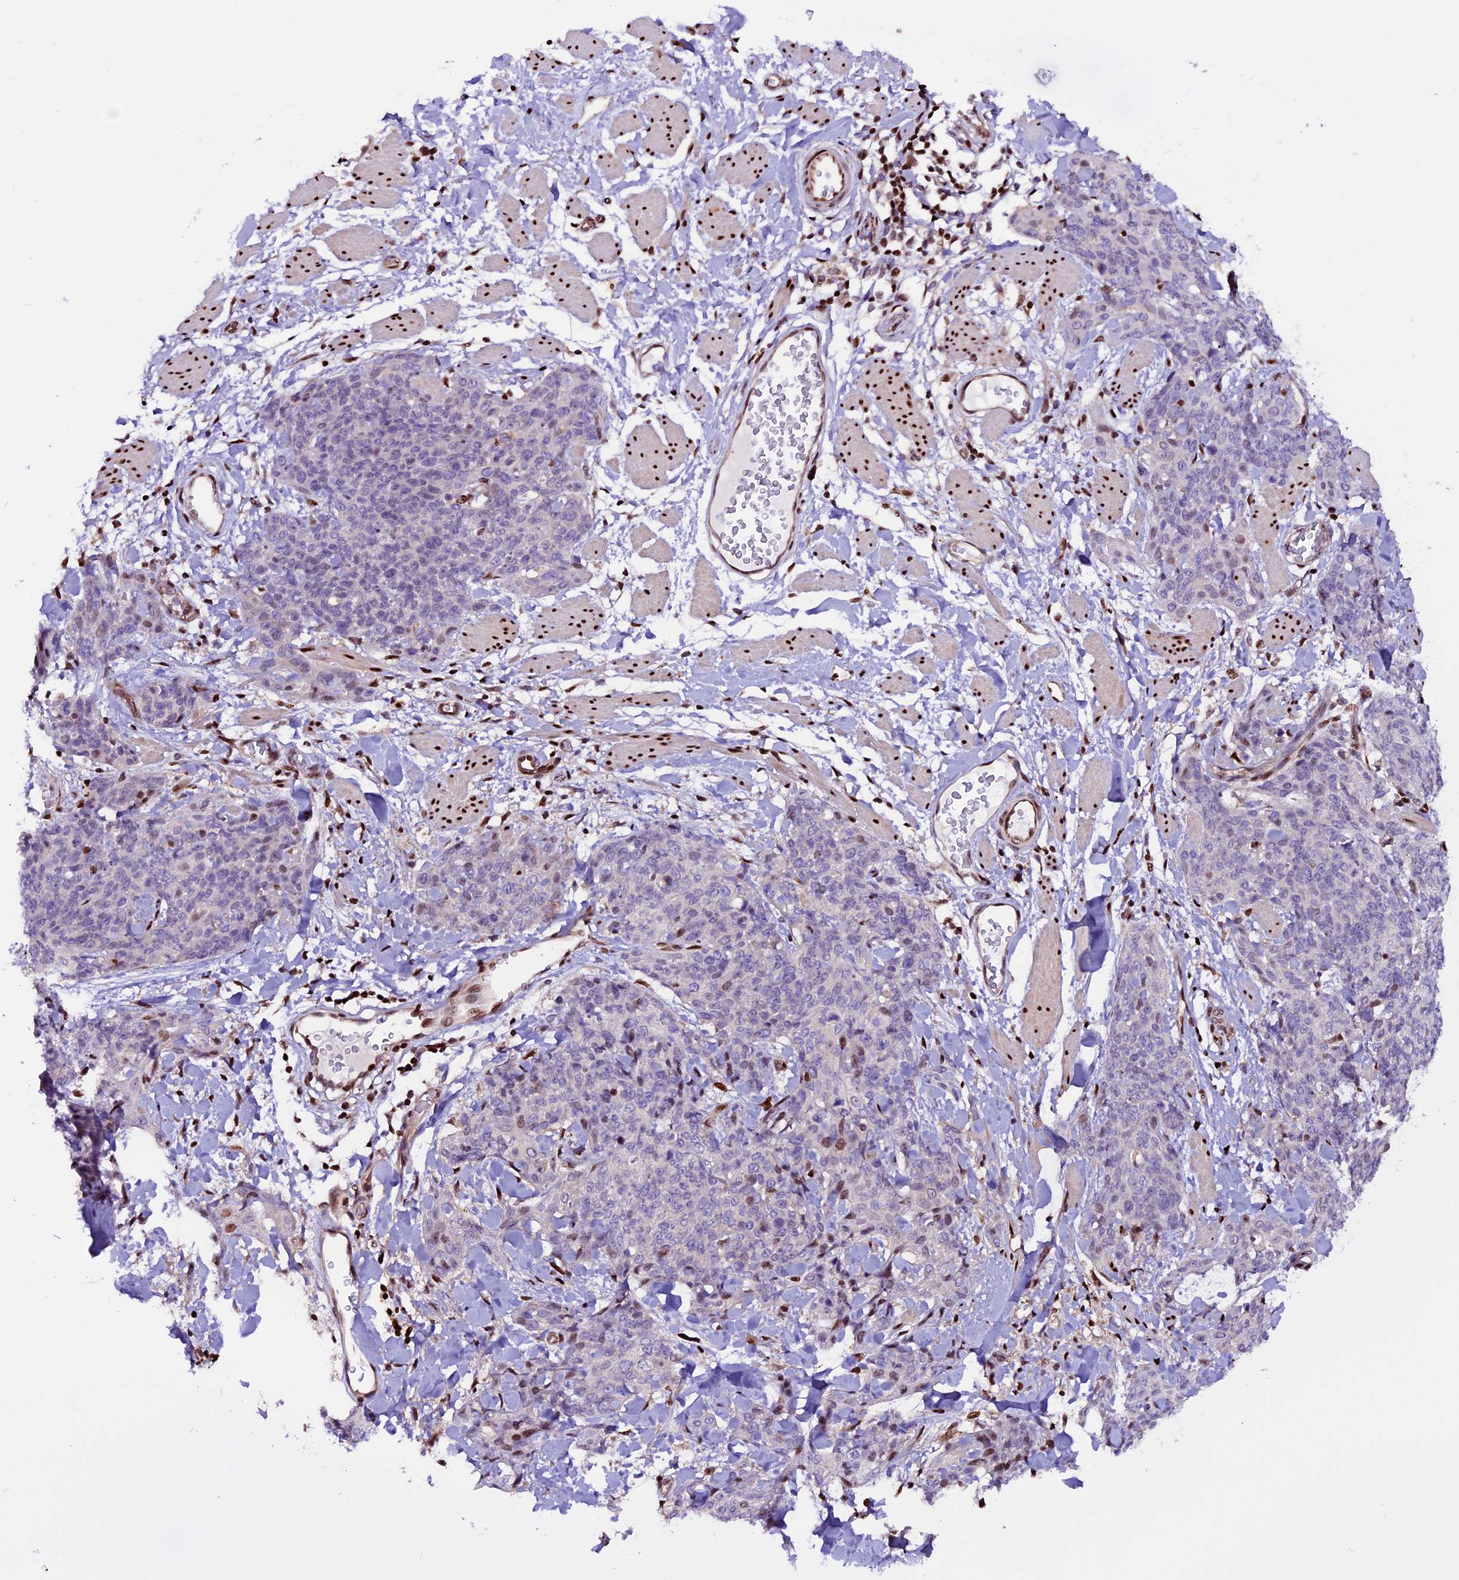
{"staining": {"intensity": "negative", "quantity": "none", "location": "none"}, "tissue": "skin cancer", "cell_type": "Tumor cells", "image_type": "cancer", "snomed": [{"axis": "morphology", "description": "Squamous cell carcinoma, NOS"}, {"axis": "topography", "description": "Skin"}, {"axis": "topography", "description": "Vulva"}], "caption": "The histopathology image reveals no significant positivity in tumor cells of skin squamous cell carcinoma. (Stains: DAB (3,3'-diaminobenzidine) immunohistochemistry with hematoxylin counter stain, Microscopy: brightfield microscopy at high magnification).", "gene": "RINL", "patient": {"sex": "female", "age": 85}}